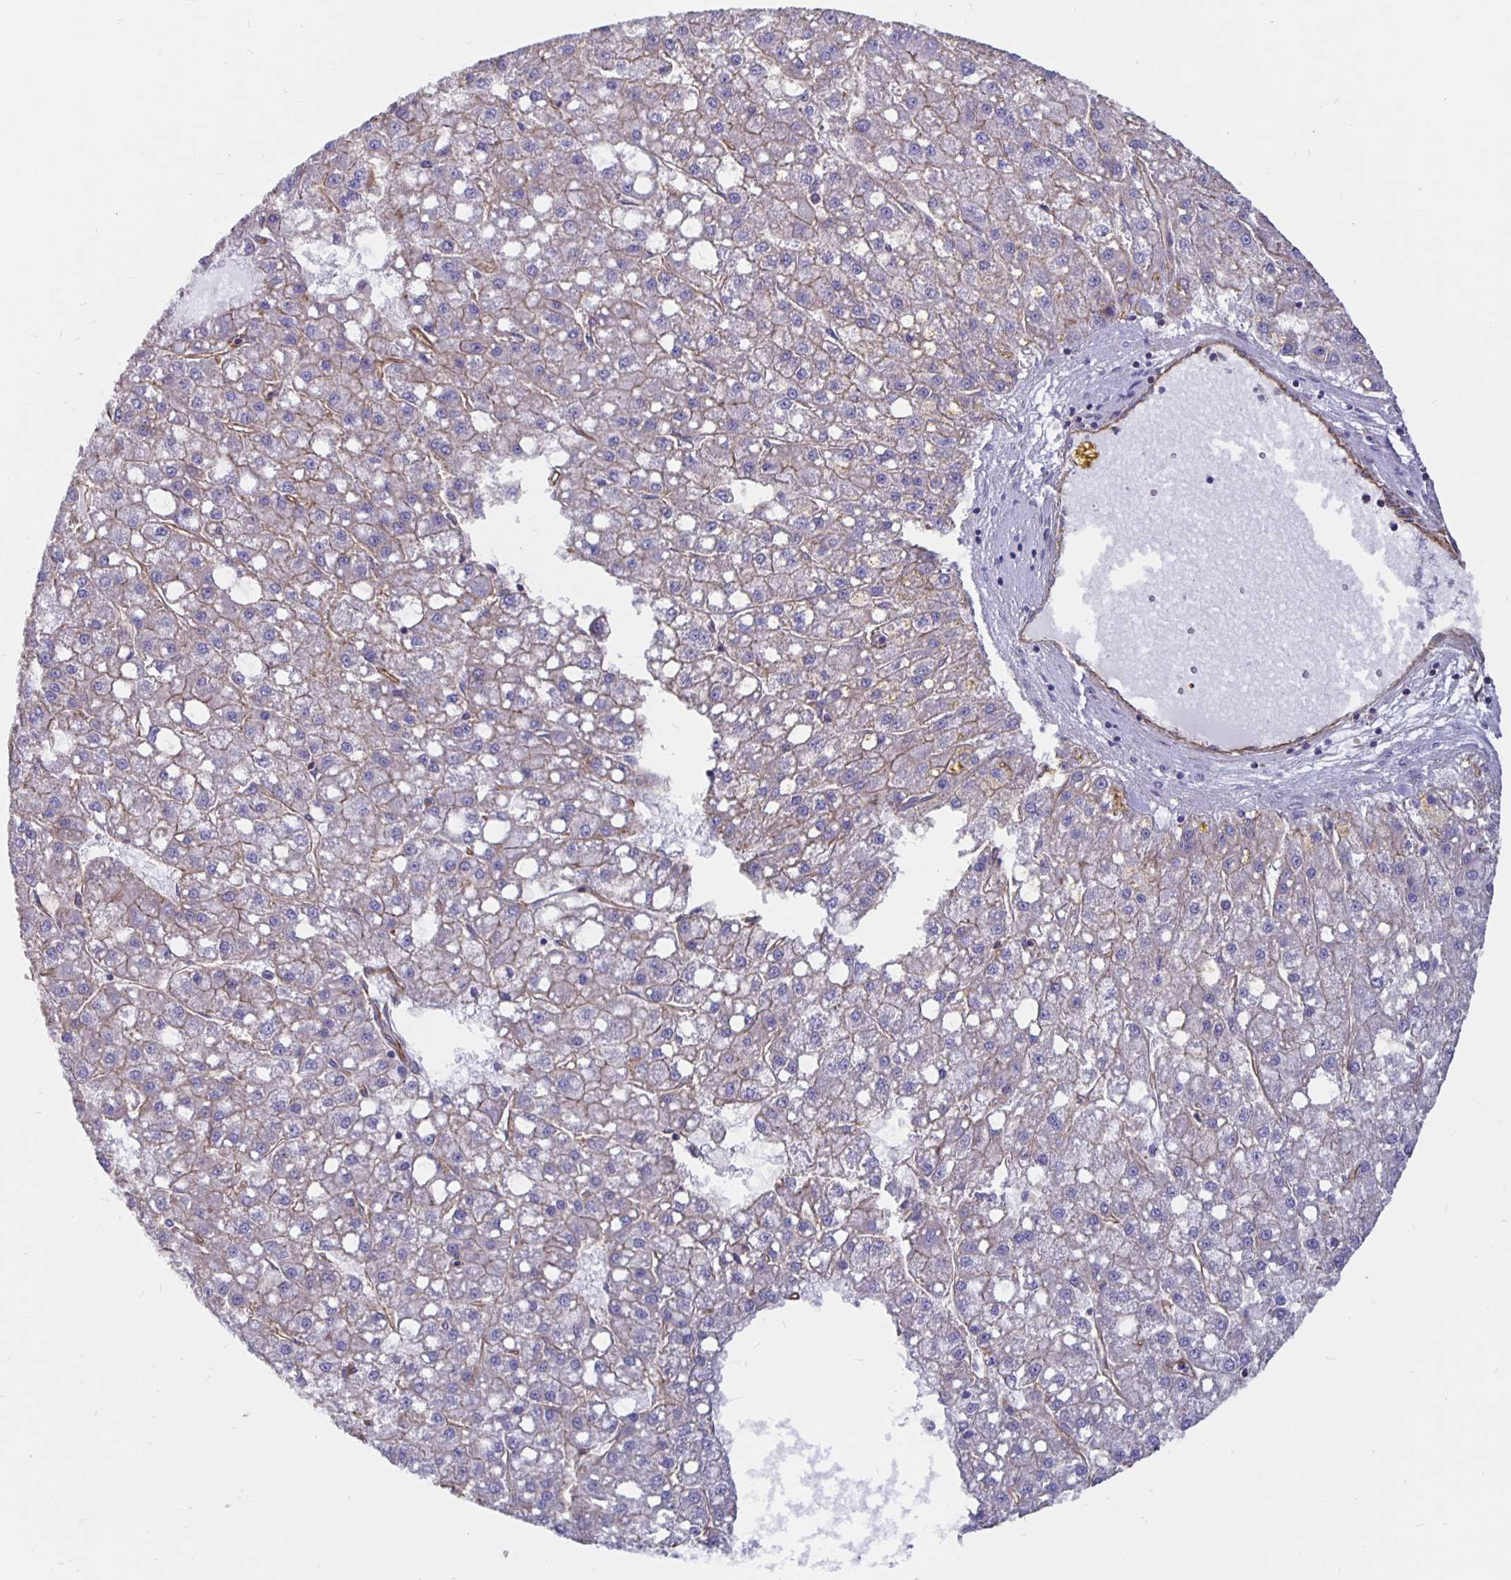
{"staining": {"intensity": "negative", "quantity": "none", "location": "none"}, "tissue": "liver cancer", "cell_type": "Tumor cells", "image_type": "cancer", "snomed": [{"axis": "morphology", "description": "Carcinoma, Hepatocellular, NOS"}, {"axis": "topography", "description": "Liver"}], "caption": "IHC micrograph of human liver cancer stained for a protein (brown), which reveals no expression in tumor cells. Nuclei are stained in blue.", "gene": "ARHGEF39", "patient": {"sex": "male", "age": 67}}